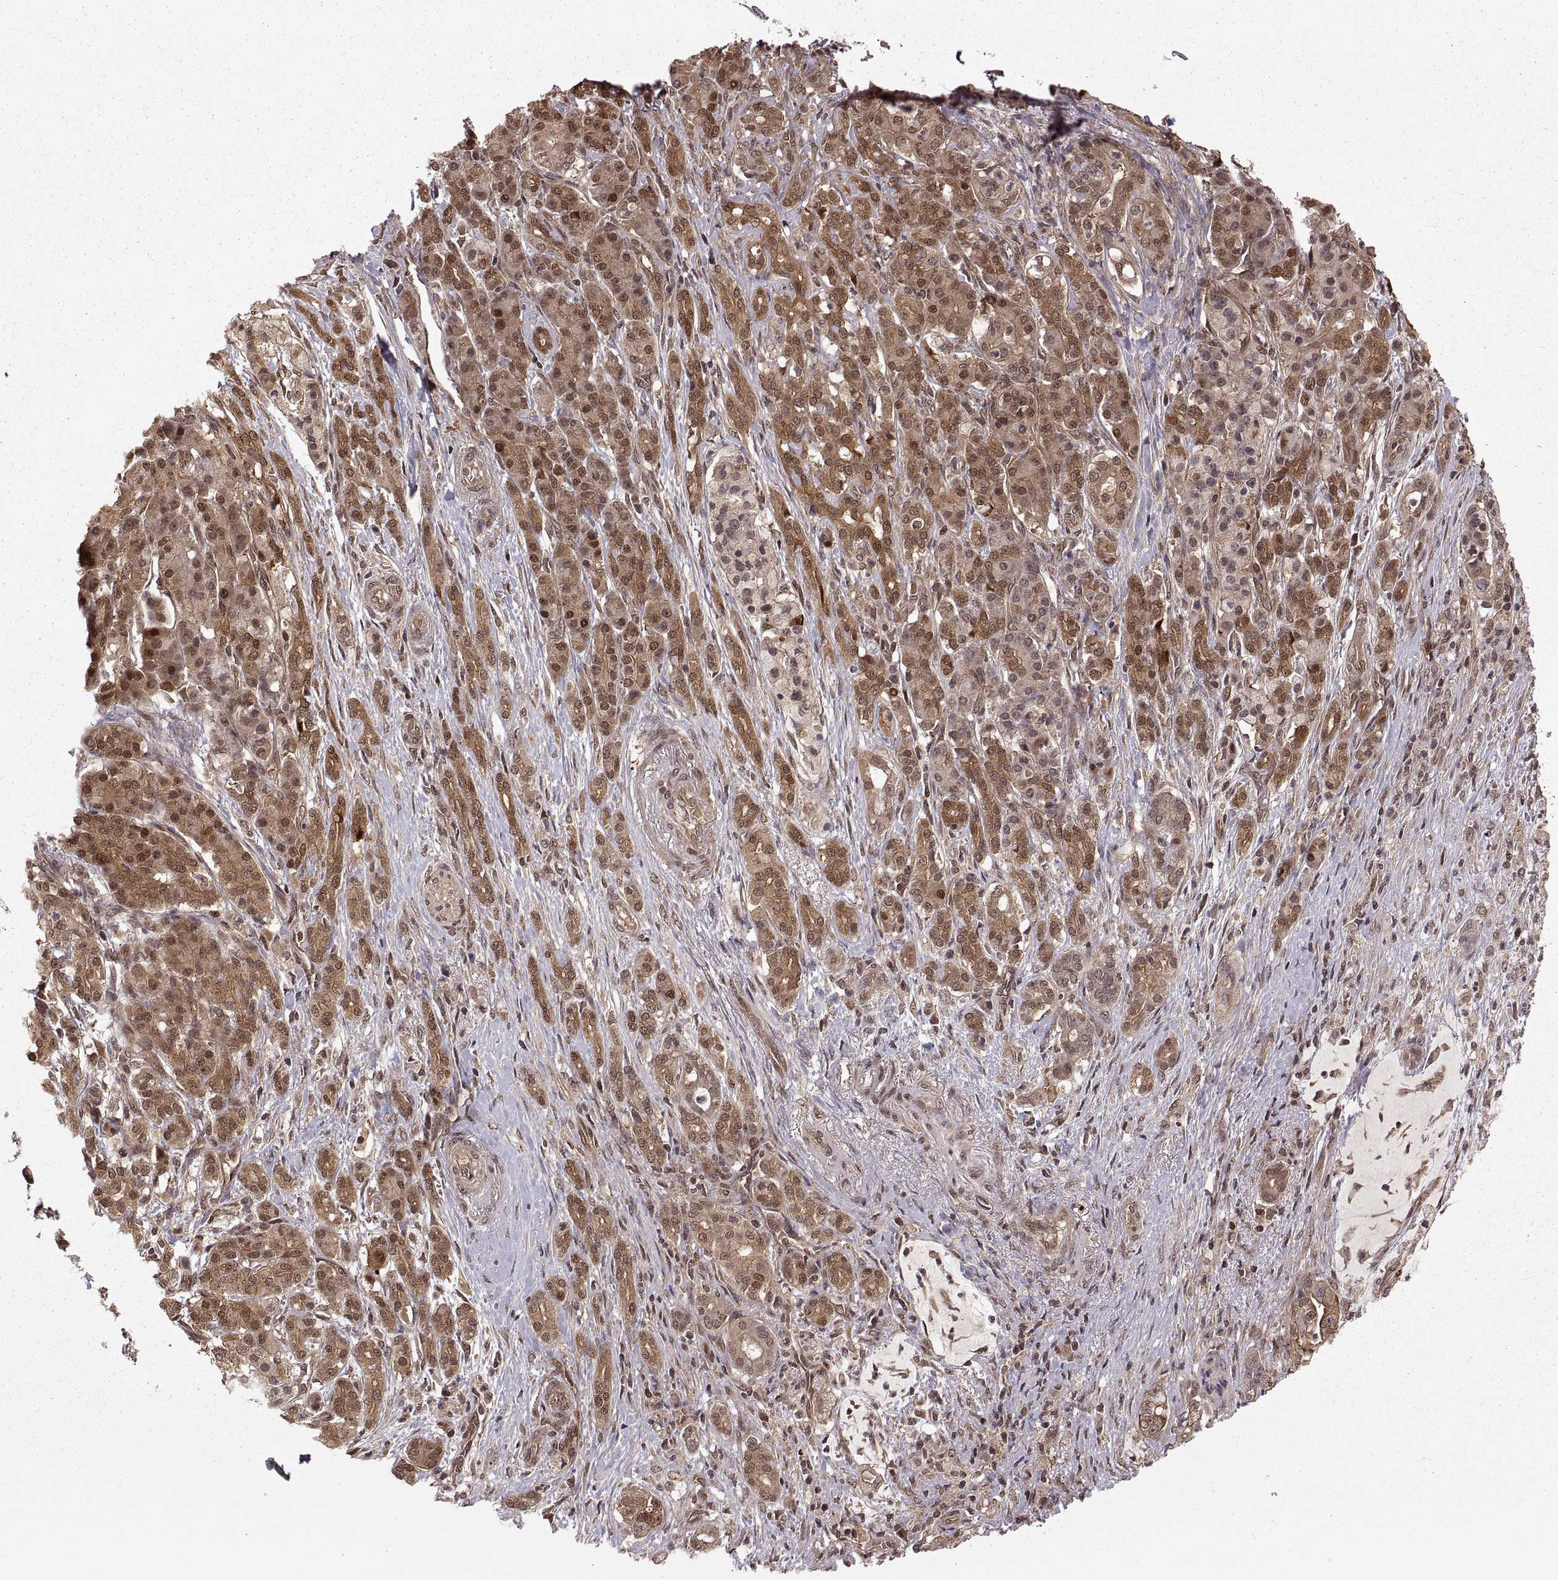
{"staining": {"intensity": "strong", "quantity": ">75%", "location": "cytoplasmic/membranous,nuclear"}, "tissue": "pancreatic cancer", "cell_type": "Tumor cells", "image_type": "cancer", "snomed": [{"axis": "morphology", "description": "Normal tissue, NOS"}, {"axis": "morphology", "description": "Inflammation, NOS"}, {"axis": "morphology", "description": "Adenocarcinoma, NOS"}, {"axis": "topography", "description": "Pancreas"}], "caption": "Protein staining reveals strong cytoplasmic/membranous and nuclear positivity in approximately >75% of tumor cells in pancreatic cancer (adenocarcinoma).", "gene": "DEDD", "patient": {"sex": "male", "age": 57}}